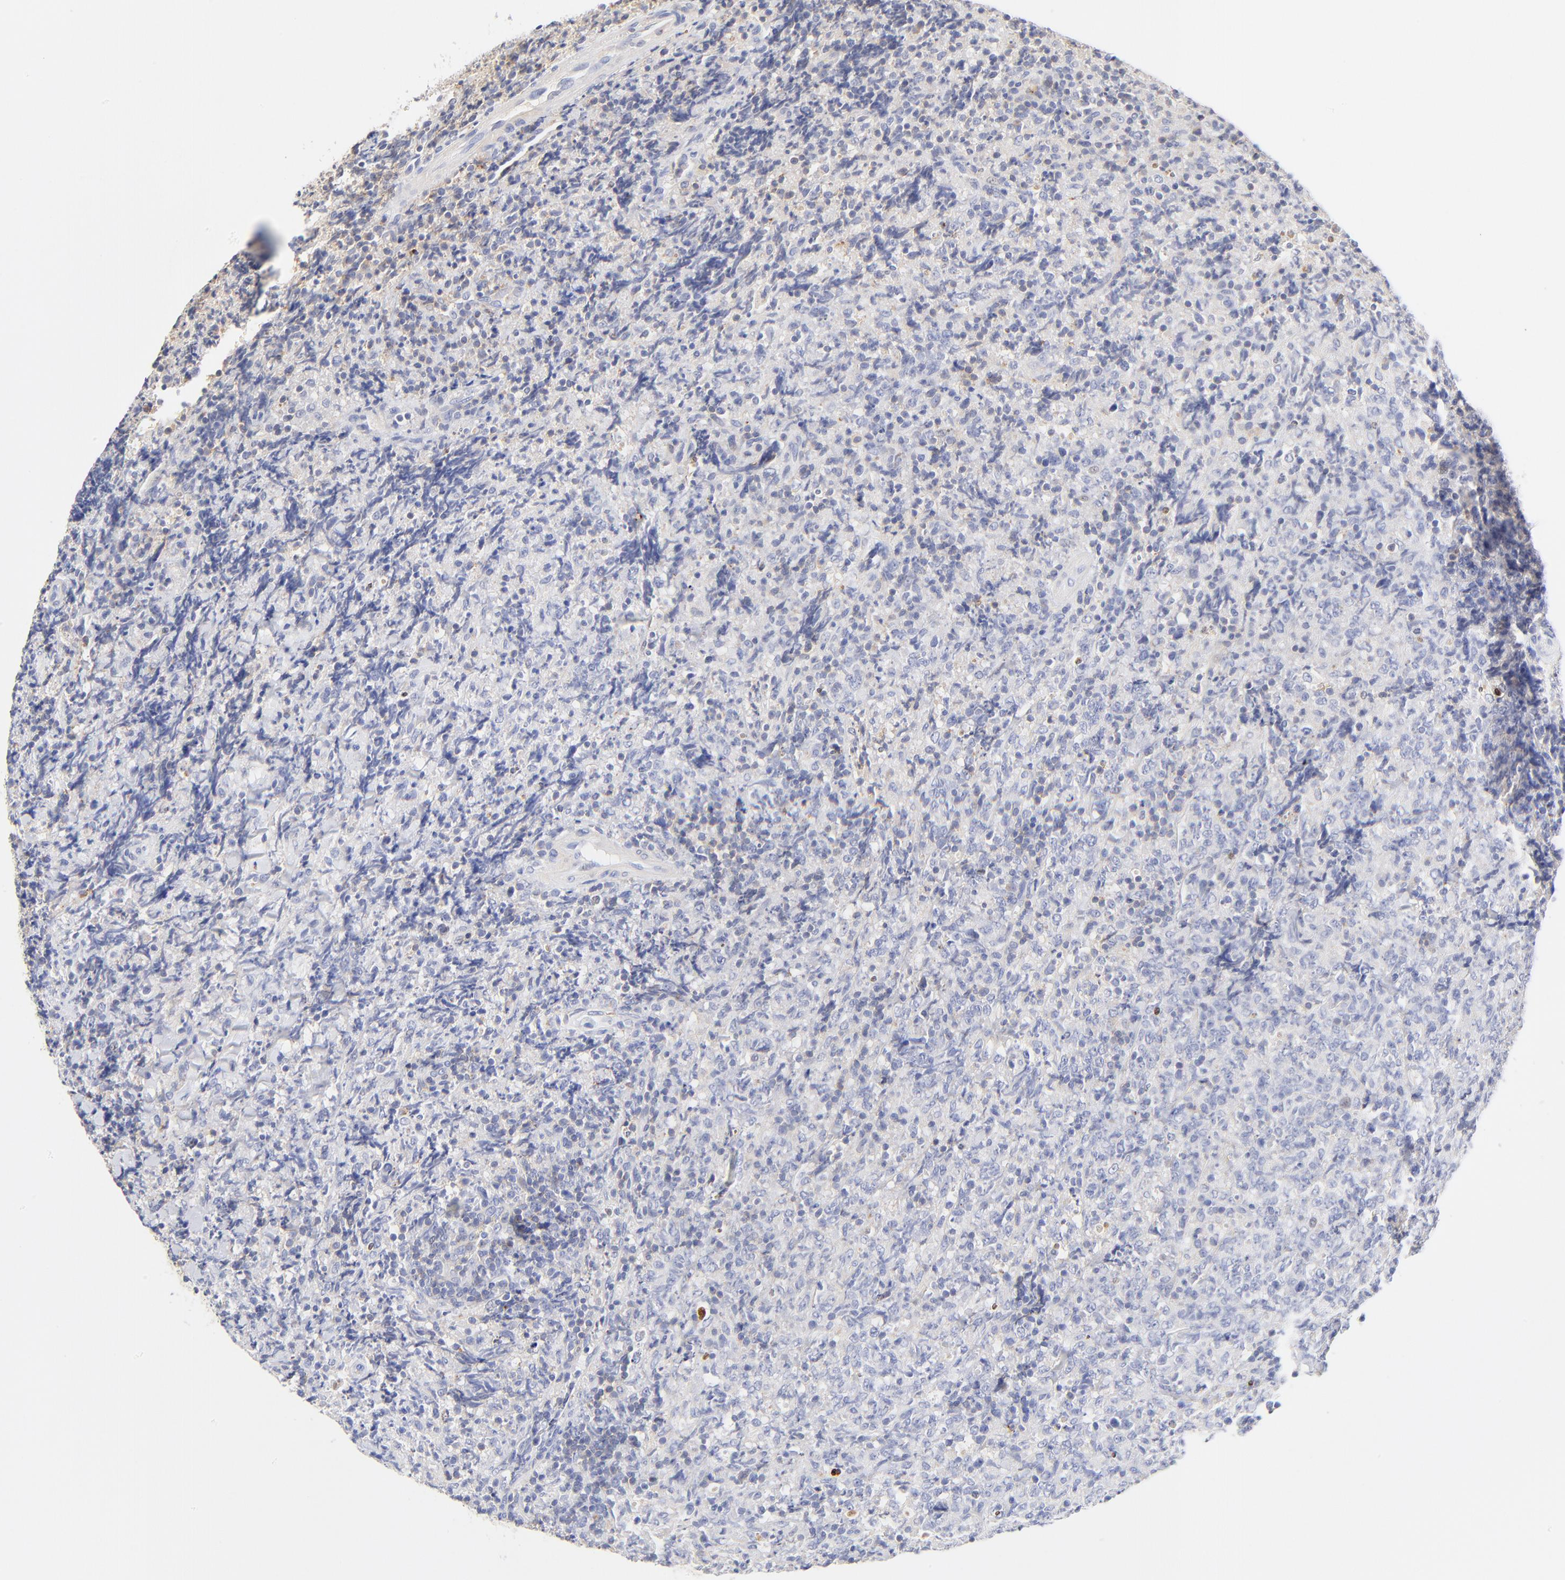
{"staining": {"intensity": "weak", "quantity": "<25%", "location": "cytoplasmic/membranous"}, "tissue": "lymphoma", "cell_type": "Tumor cells", "image_type": "cancer", "snomed": [{"axis": "morphology", "description": "Malignant lymphoma, non-Hodgkin's type, High grade"}, {"axis": "topography", "description": "Tonsil"}], "caption": "Malignant lymphoma, non-Hodgkin's type (high-grade) stained for a protein using immunohistochemistry exhibits no staining tumor cells.", "gene": "MDGA2", "patient": {"sex": "female", "age": 36}}